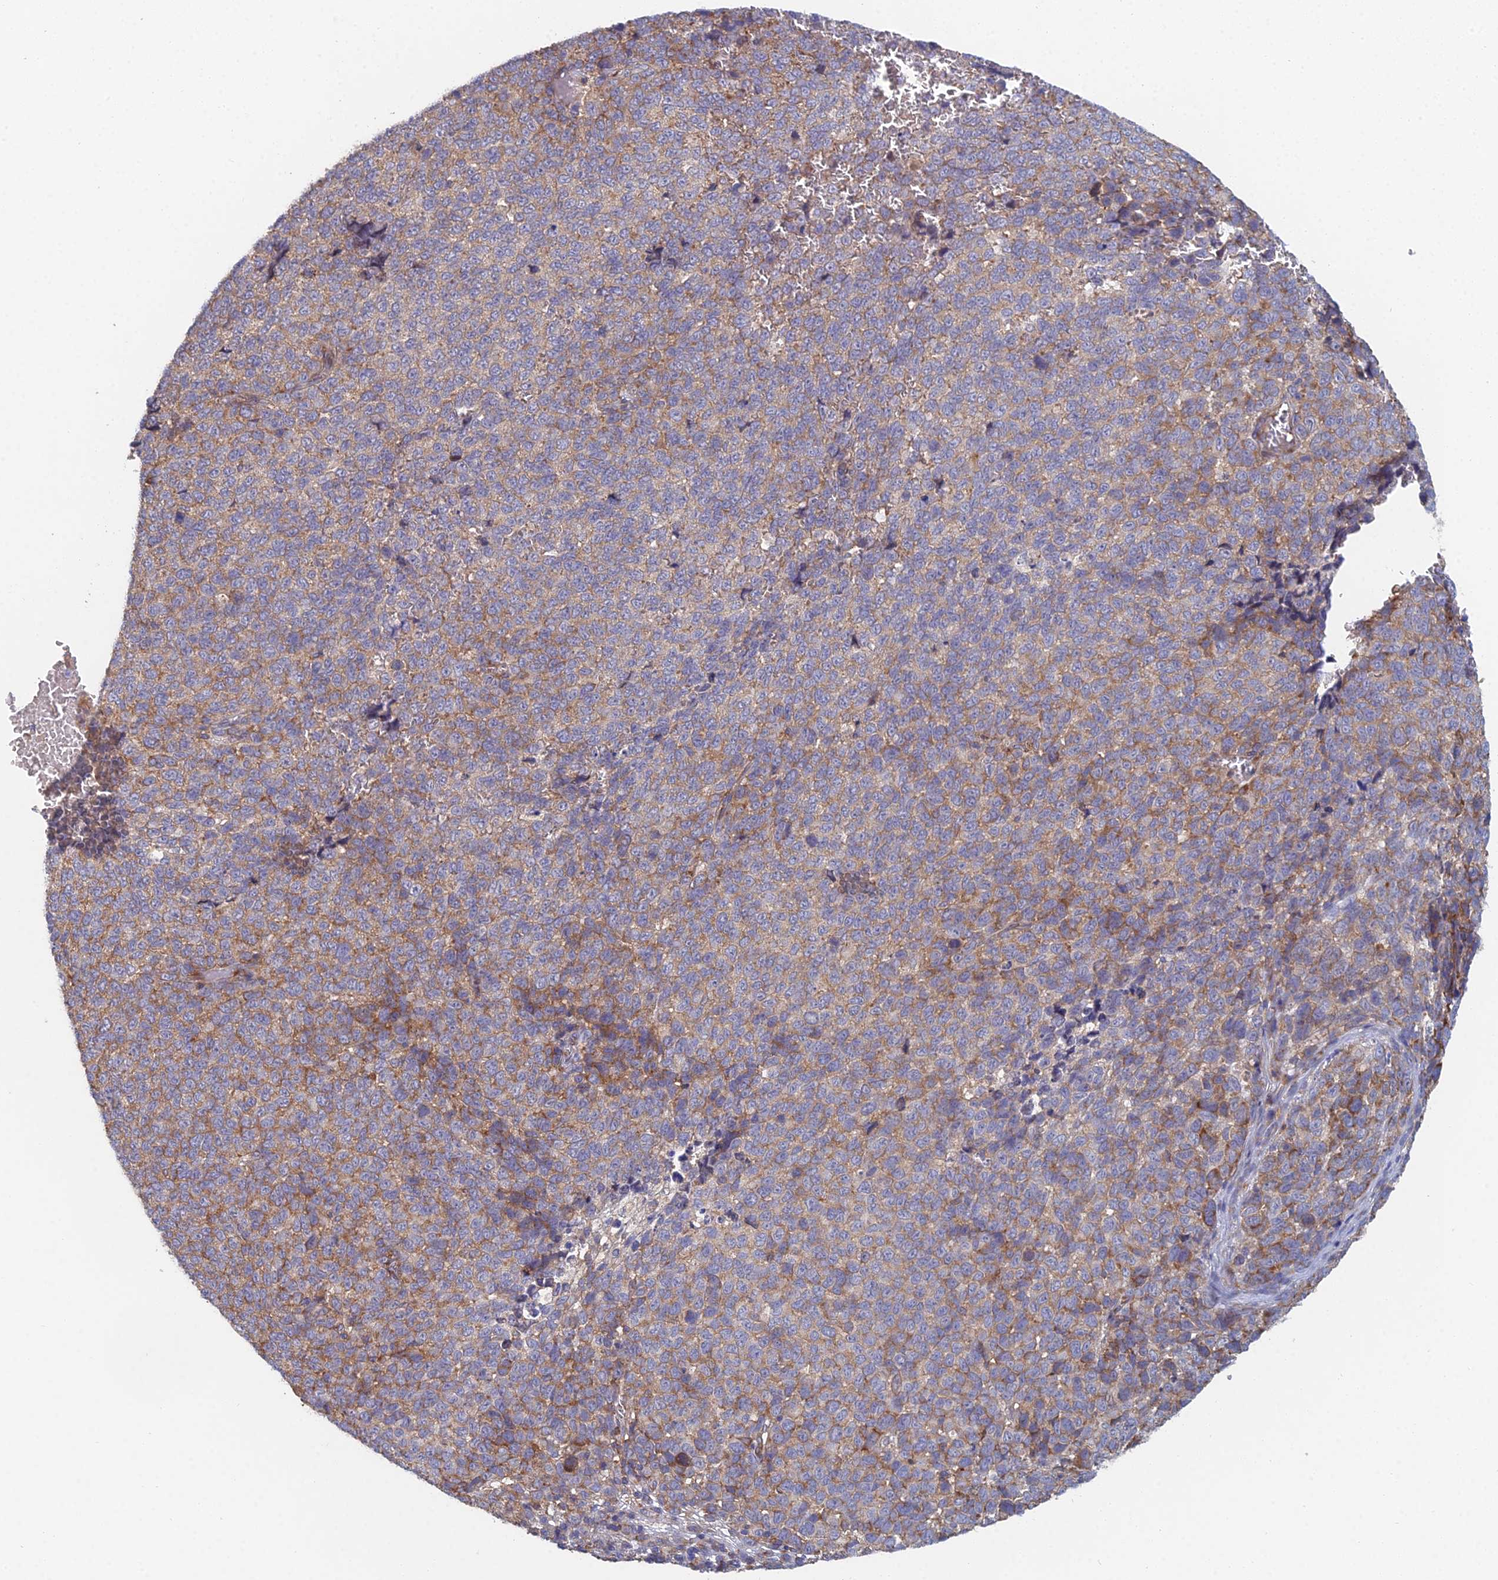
{"staining": {"intensity": "moderate", "quantity": "25%-75%", "location": "cytoplasmic/membranous"}, "tissue": "melanoma", "cell_type": "Tumor cells", "image_type": "cancer", "snomed": [{"axis": "morphology", "description": "Malignant melanoma, NOS"}, {"axis": "topography", "description": "Nose, NOS"}], "caption": "IHC of melanoma demonstrates medium levels of moderate cytoplasmic/membranous positivity in approximately 25%-75% of tumor cells.", "gene": "ELOF1", "patient": {"sex": "female", "age": 48}}